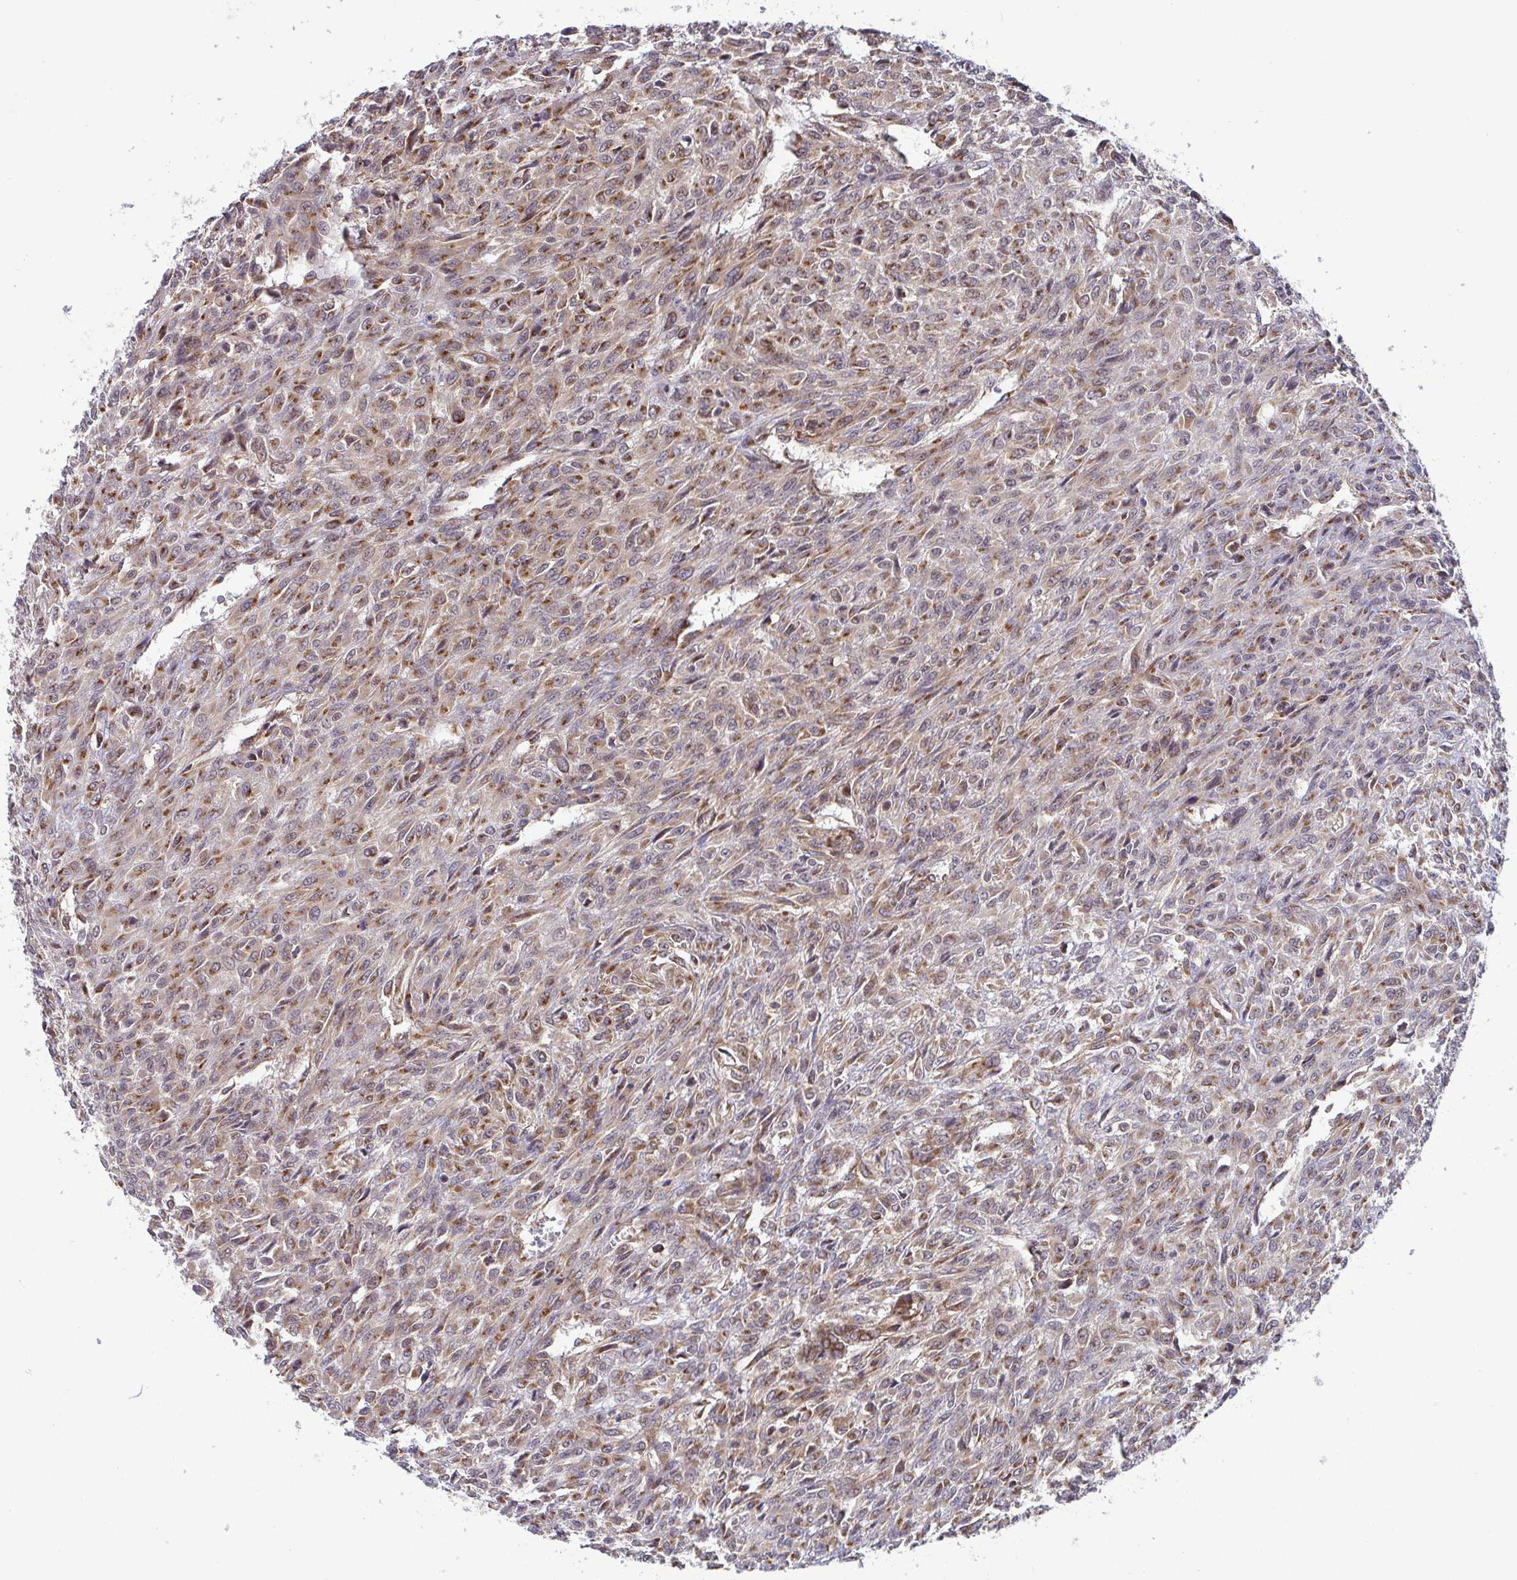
{"staining": {"intensity": "moderate", "quantity": ">75%", "location": "cytoplasmic/membranous"}, "tissue": "renal cancer", "cell_type": "Tumor cells", "image_type": "cancer", "snomed": [{"axis": "morphology", "description": "Adenocarcinoma, NOS"}, {"axis": "topography", "description": "Kidney"}], "caption": "An image of human renal cancer (adenocarcinoma) stained for a protein shows moderate cytoplasmic/membranous brown staining in tumor cells.", "gene": "ATP5MJ", "patient": {"sex": "male", "age": 58}}